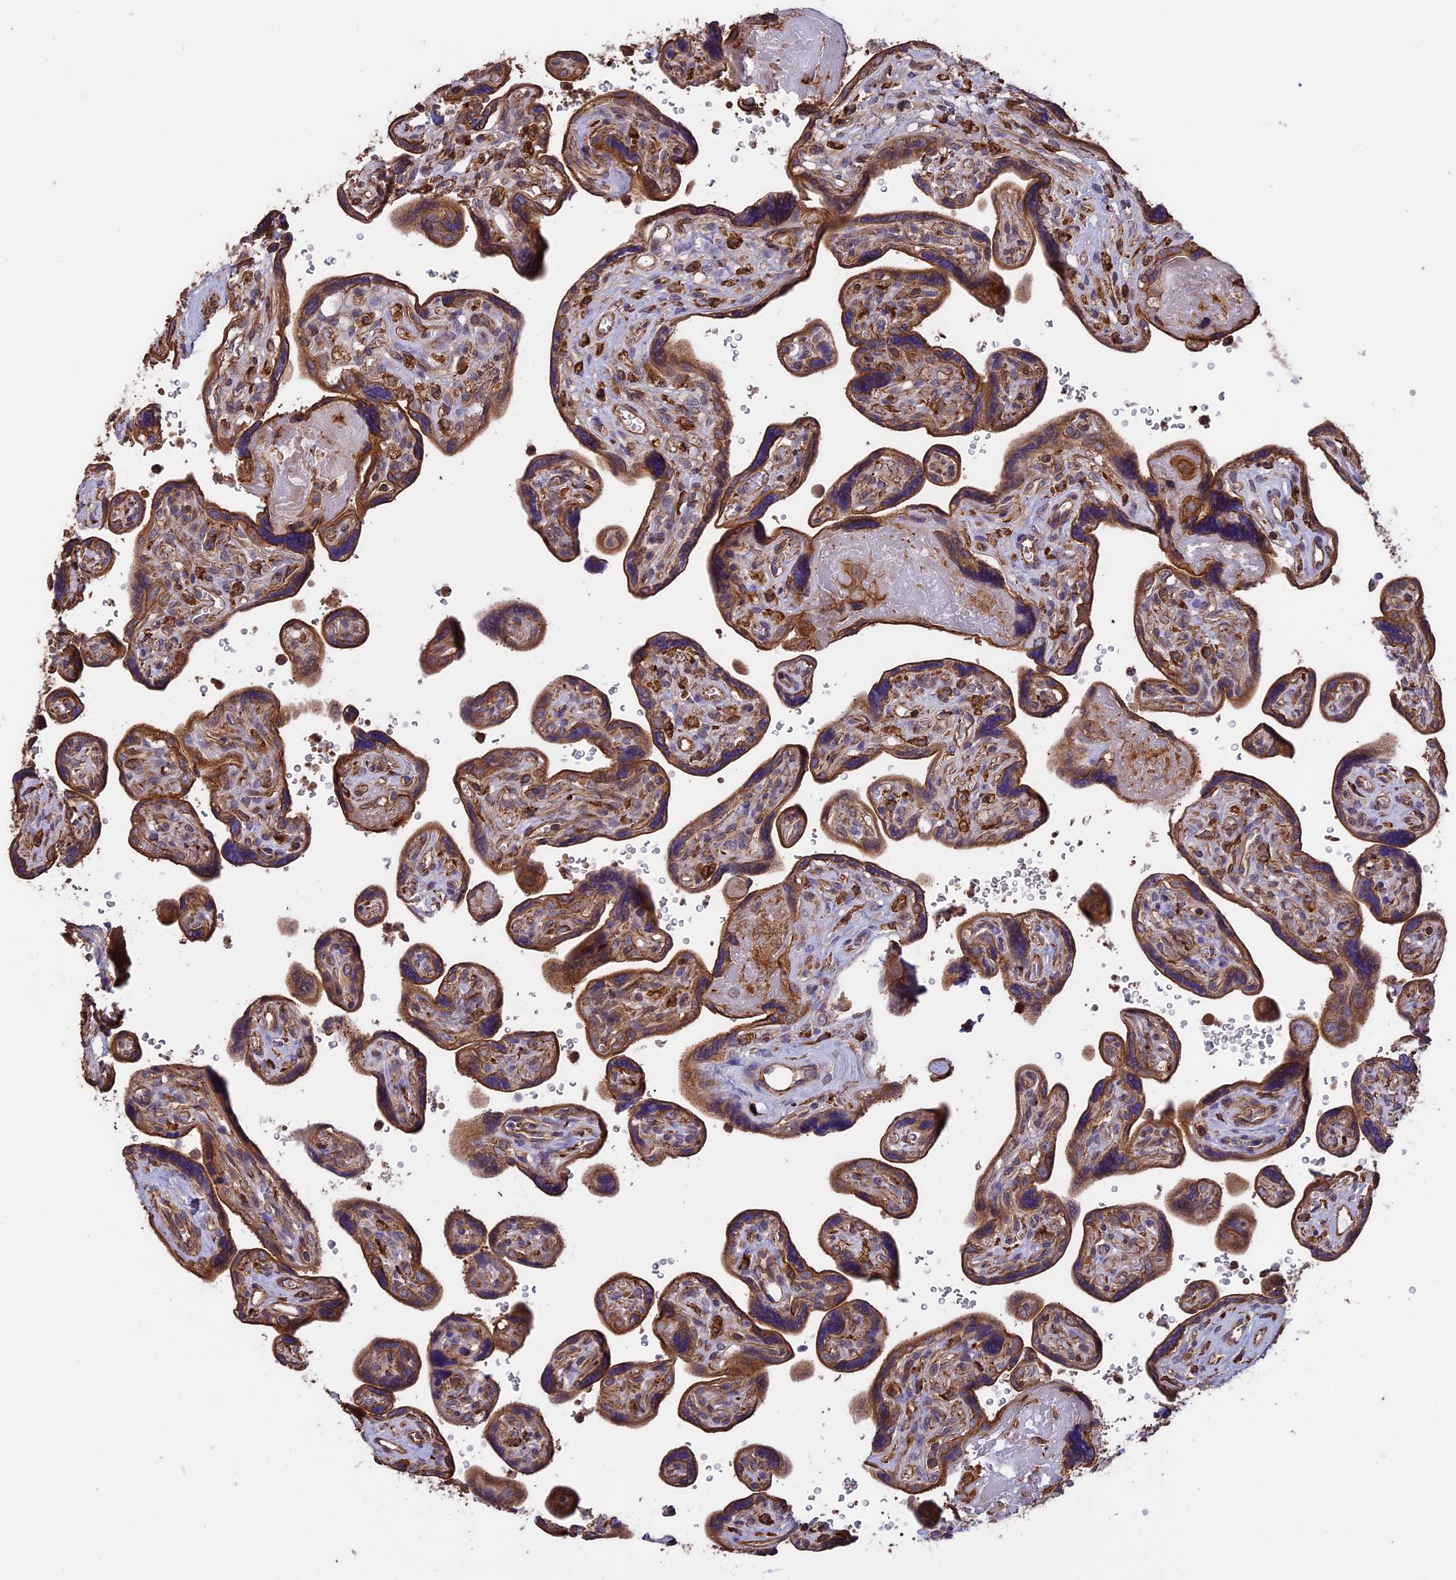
{"staining": {"intensity": "moderate", "quantity": ">75%", "location": "cytoplasmic/membranous"}, "tissue": "placenta", "cell_type": "Trophoblastic cells", "image_type": "normal", "snomed": [{"axis": "morphology", "description": "Normal tissue, NOS"}, {"axis": "topography", "description": "Placenta"}], "caption": "Approximately >75% of trophoblastic cells in unremarkable human placenta show moderate cytoplasmic/membranous protein expression as visualized by brown immunohistochemical staining.", "gene": "GAS8", "patient": {"sex": "female", "age": 39}}